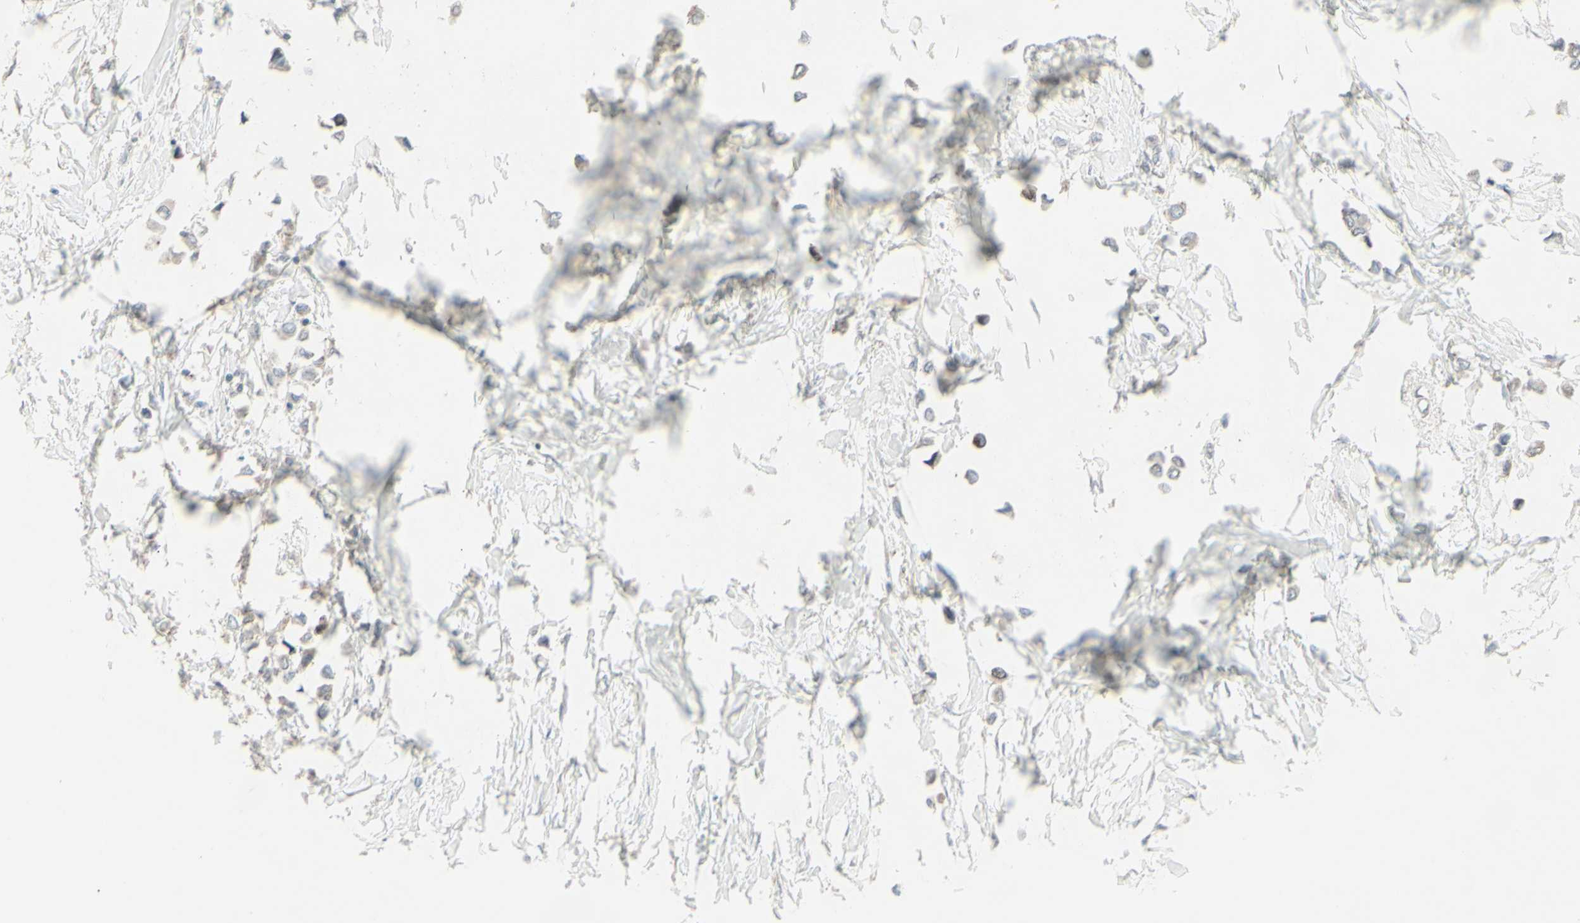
{"staining": {"intensity": "weak", "quantity": "<25%", "location": "cytoplasmic/membranous"}, "tissue": "breast cancer", "cell_type": "Tumor cells", "image_type": "cancer", "snomed": [{"axis": "morphology", "description": "Lobular carcinoma"}, {"axis": "topography", "description": "Breast"}], "caption": "This is an immunohistochemistry (IHC) histopathology image of human breast cancer (lobular carcinoma). There is no positivity in tumor cells.", "gene": "GMNN", "patient": {"sex": "female", "age": 51}}